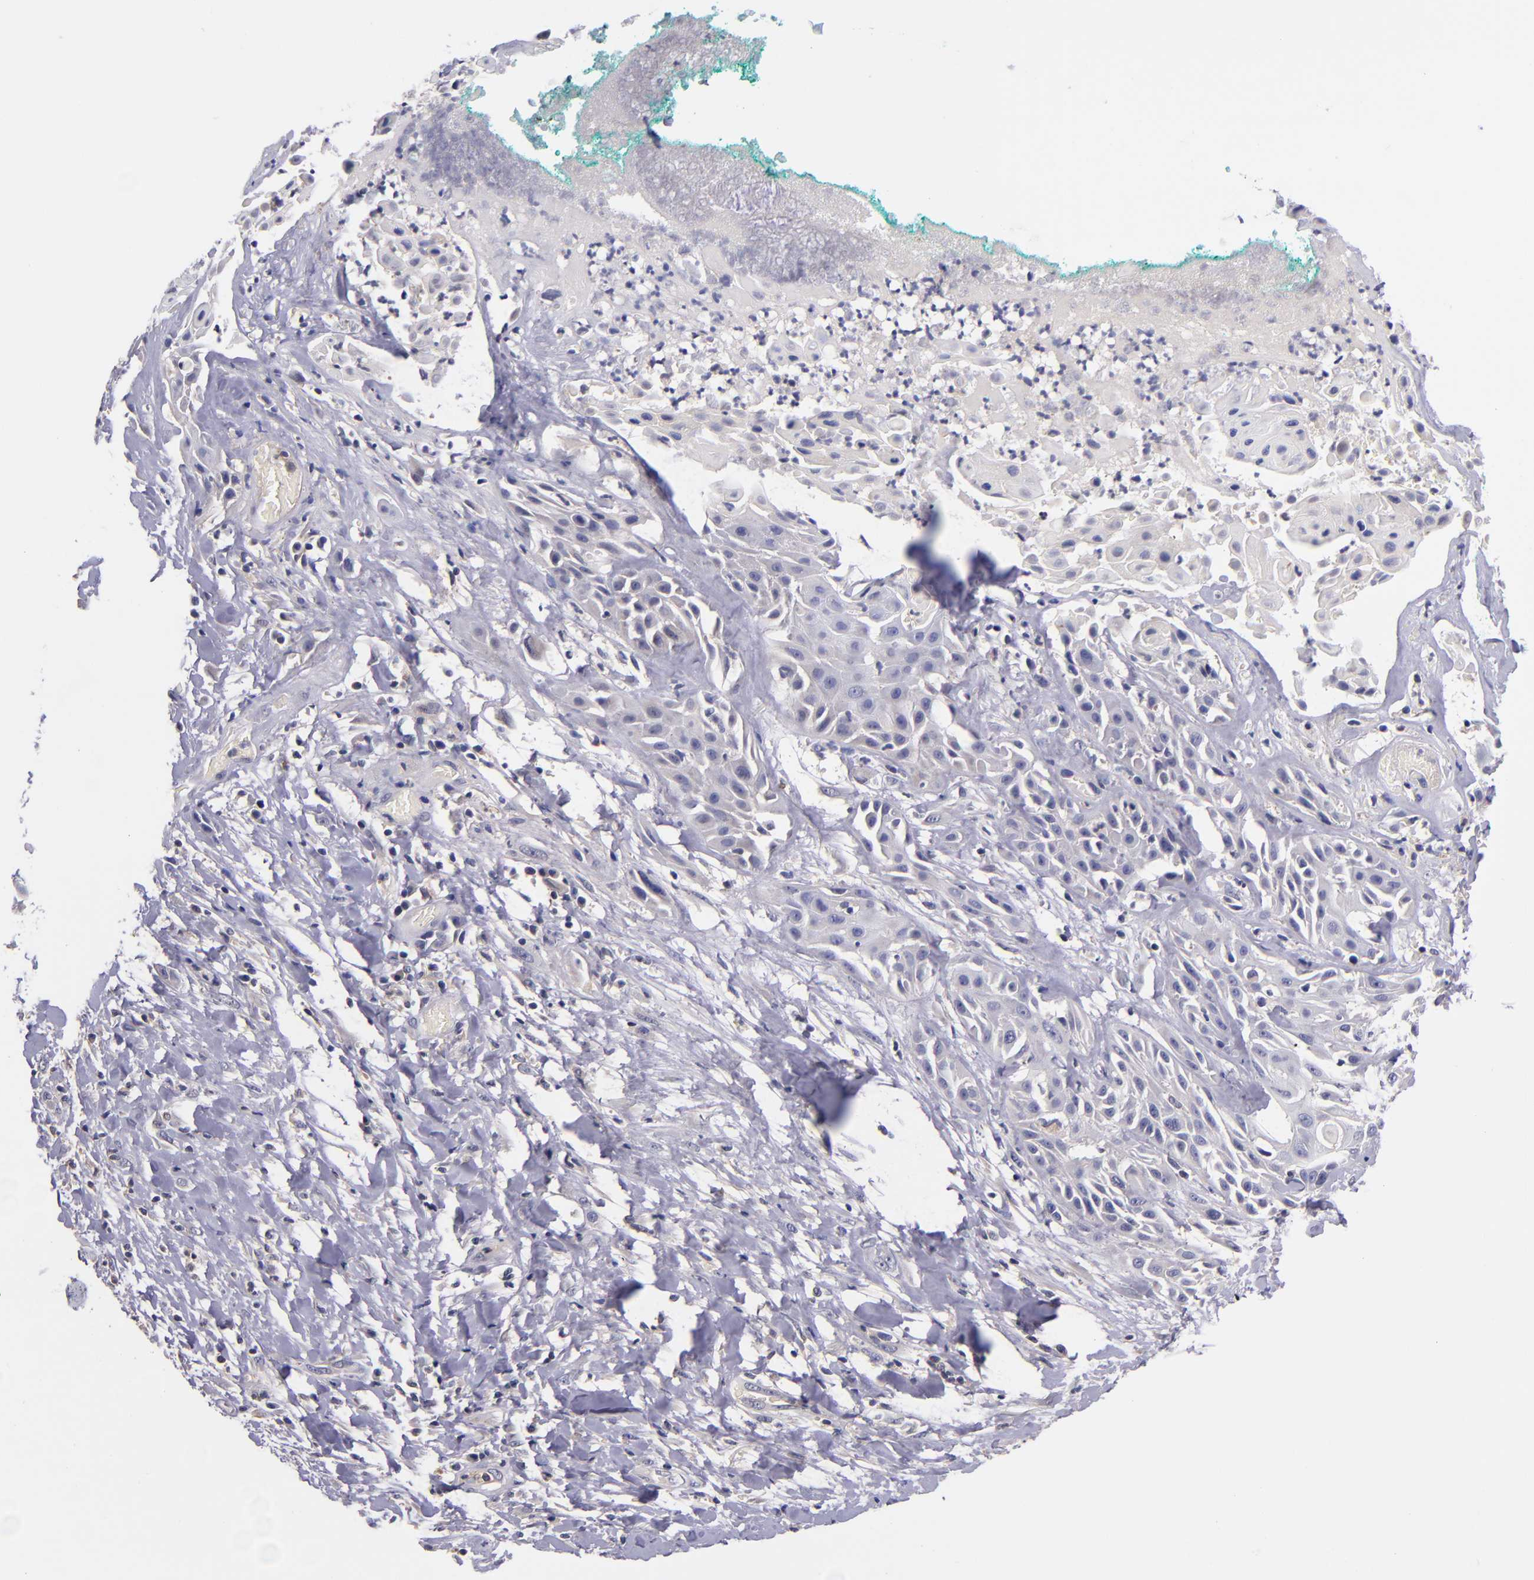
{"staining": {"intensity": "weak", "quantity": "25%-75%", "location": "cytoplasmic/membranous"}, "tissue": "skin cancer", "cell_type": "Tumor cells", "image_type": "cancer", "snomed": [{"axis": "morphology", "description": "Squamous cell carcinoma, NOS"}, {"axis": "topography", "description": "Skin"}, {"axis": "topography", "description": "Anal"}], "caption": "Immunohistochemistry micrograph of skin cancer (squamous cell carcinoma) stained for a protein (brown), which demonstrates low levels of weak cytoplasmic/membranous expression in approximately 25%-75% of tumor cells.", "gene": "RBP4", "patient": {"sex": "male", "age": 64}}